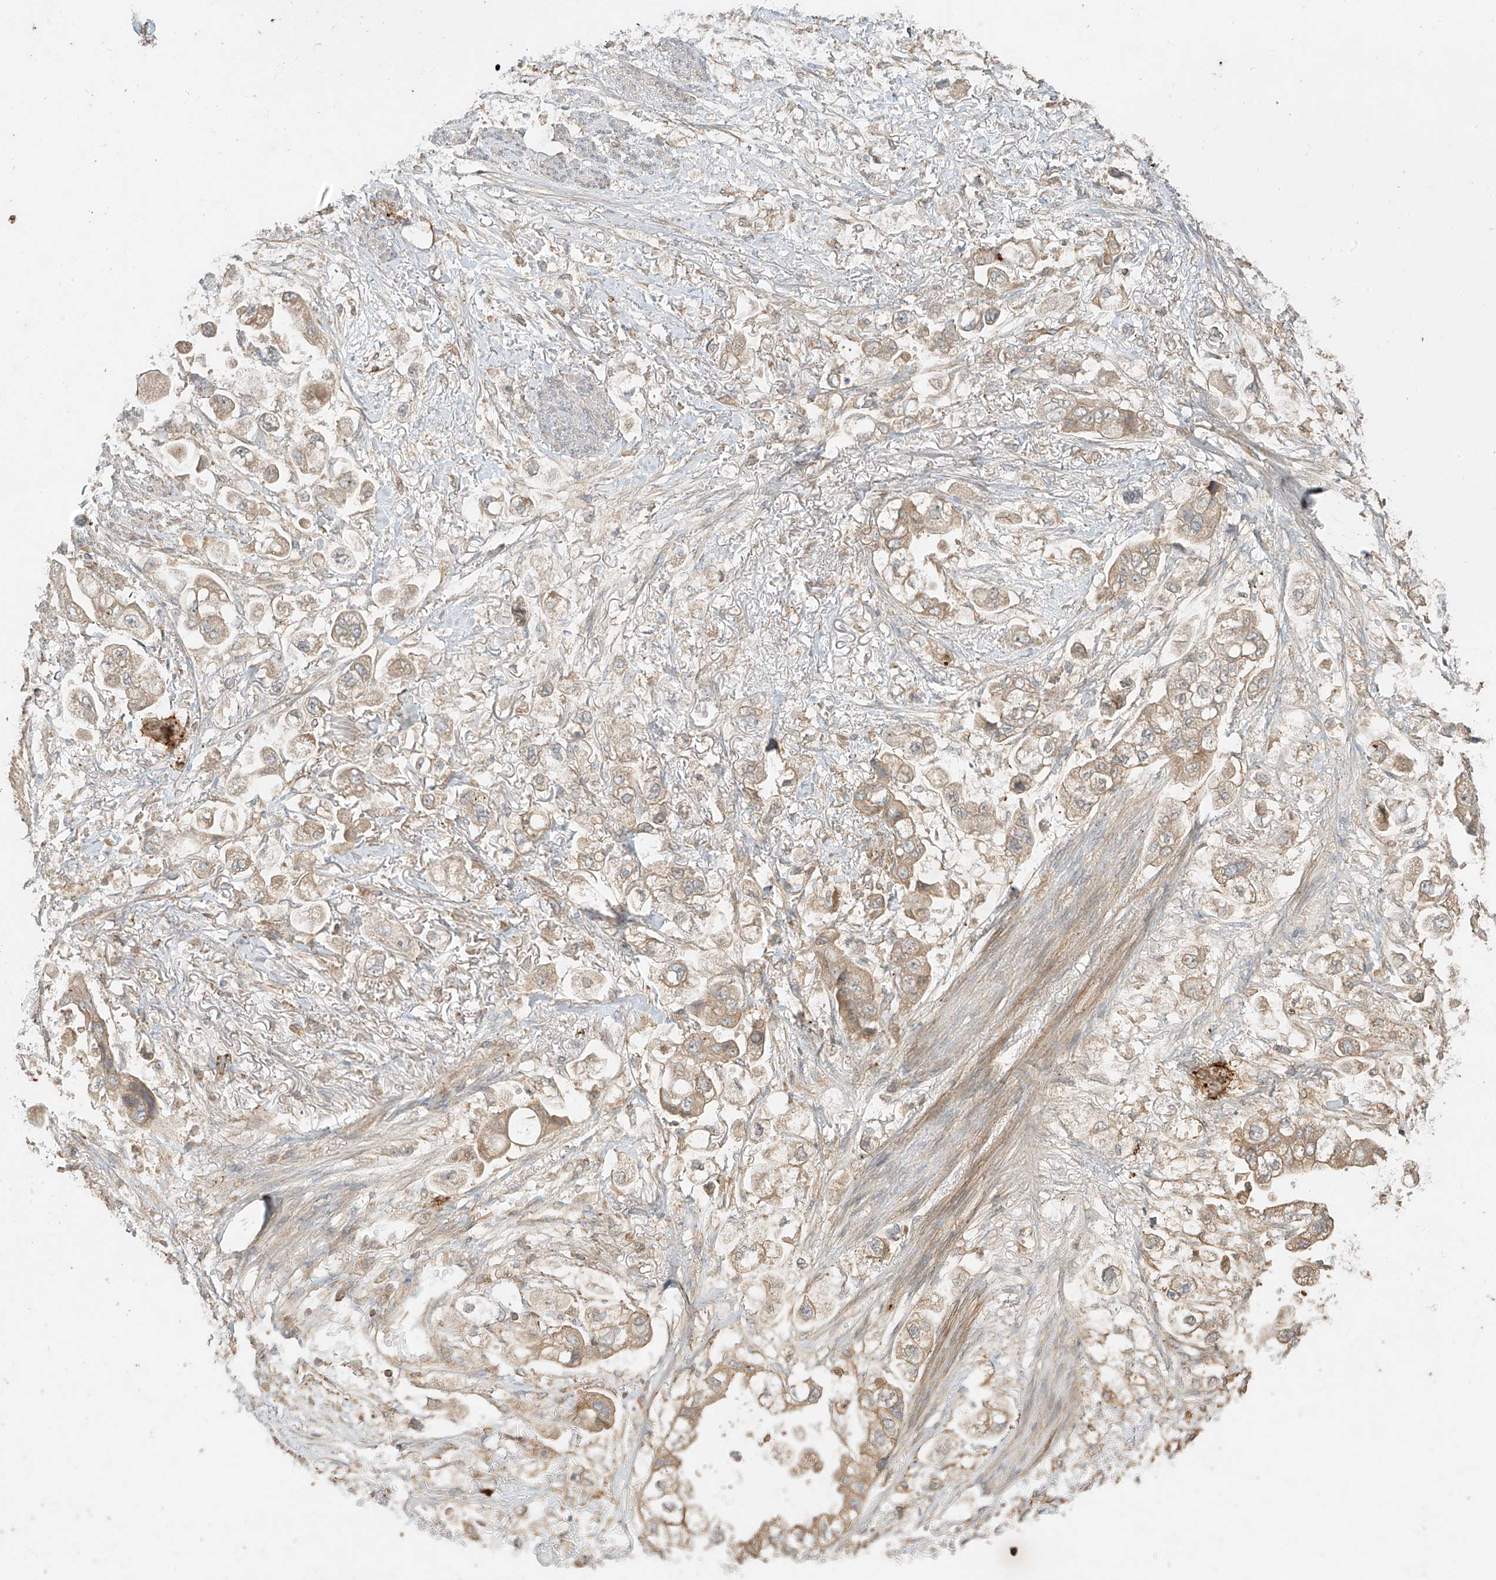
{"staining": {"intensity": "weak", "quantity": ">75%", "location": "cytoplasmic/membranous"}, "tissue": "stomach cancer", "cell_type": "Tumor cells", "image_type": "cancer", "snomed": [{"axis": "morphology", "description": "Adenocarcinoma, NOS"}, {"axis": "topography", "description": "Stomach"}], "caption": "Stomach cancer (adenocarcinoma) was stained to show a protein in brown. There is low levels of weak cytoplasmic/membranous expression in approximately >75% of tumor cells.", "gene": "ANKZF1", "patient": {"sex": "male", "age": 62}}